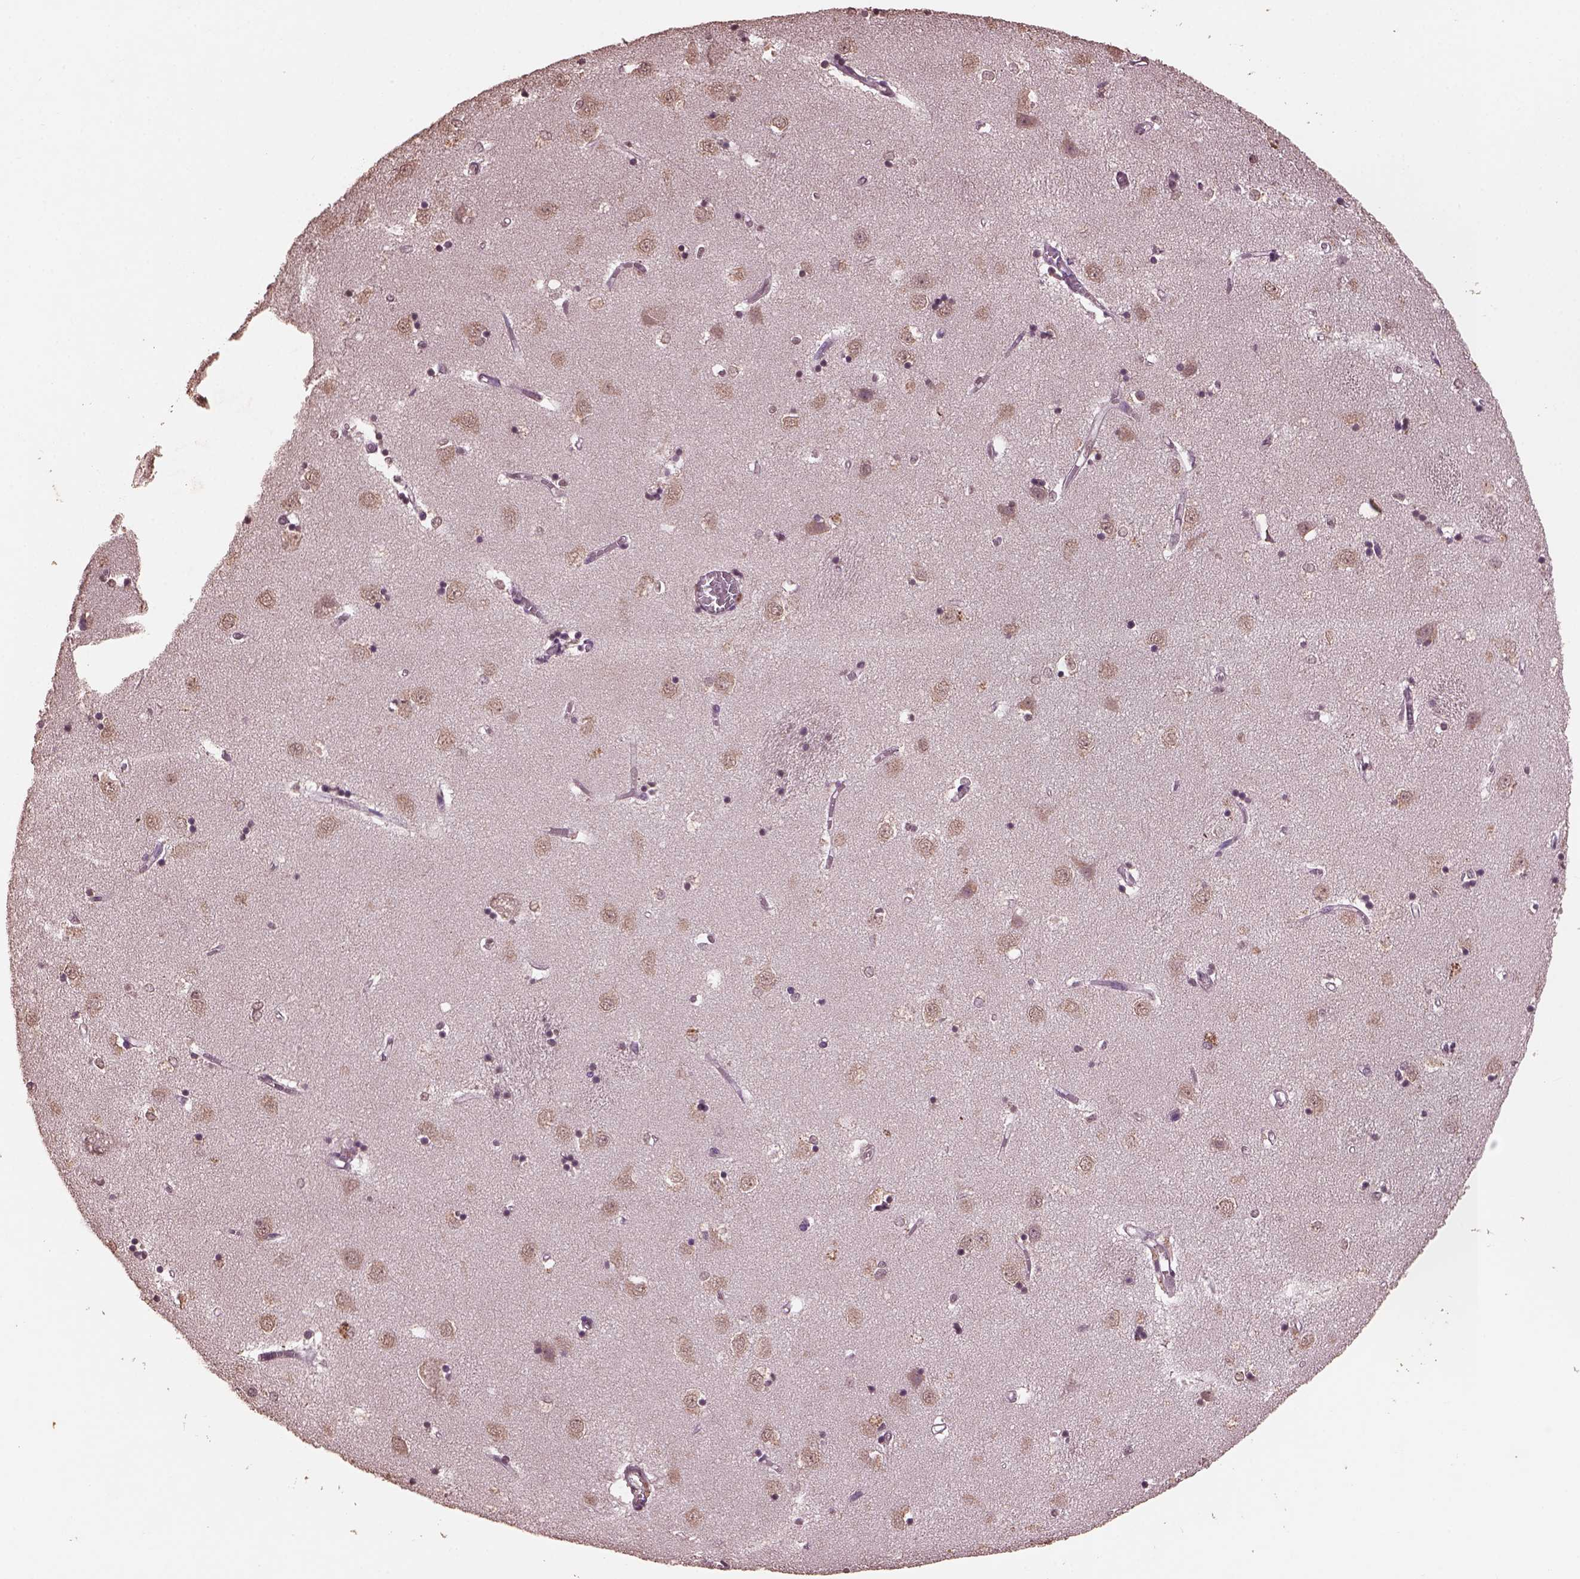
{"staining": {"intensity": "negative", "quantity": "none", "location": "none"}, "tissue": "caudate", "cell_type": "Glial cells", "image_type": "normal", "snomed": [{"axis": "morphology", "description": "Normal tissue, NOS"}, {"axis": "topography", "description": "Lateral ventricle wall"}], "caption": "This is a histopathology image of immunohistochemistry (IHC) staining of unremarkable caudate, which shows no expression in glial cells.", "gene": "CPT1C", "patient": {"sex": "male", "age": 54}}